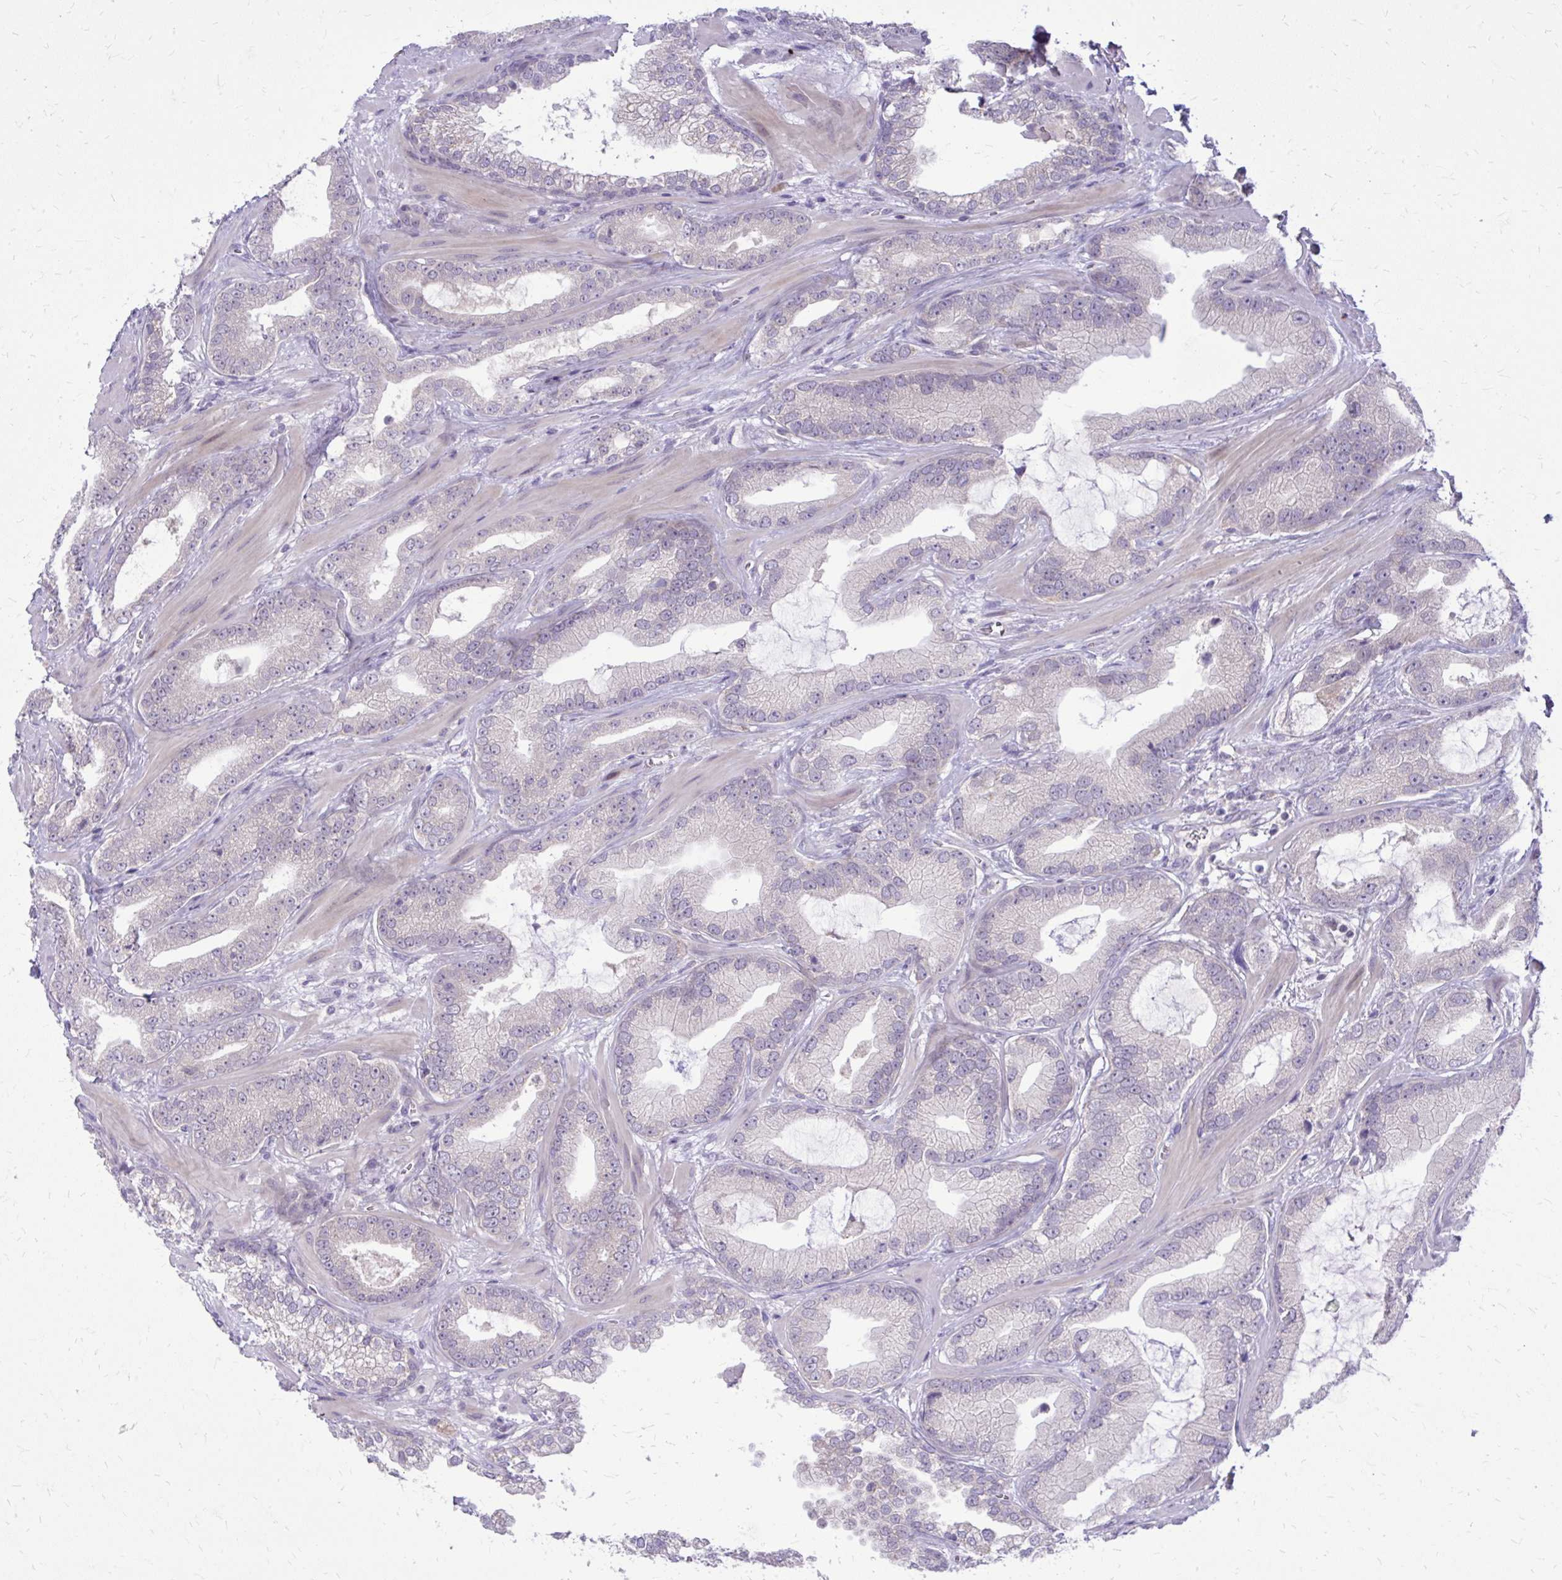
{"staining": {"intensity": "negative", "quantity": "none", "location": "none"}, "tissue": "prostate cancer", "cell_type": "Tumor cells", "image_type": "cancer", "snomed": [{"axis": "morphology", "description": "Adenocarcinoma, Low grade"}, {"axis": "topography", "description": "Prostate"}], "caption": "Immunohistochemical staining of human adenocarcinoma (low-grade) (prostate) shows no significant expression in tumor cells.", "gene": "DPY19L1", "patient": {"sex": "male", "age": 62}}